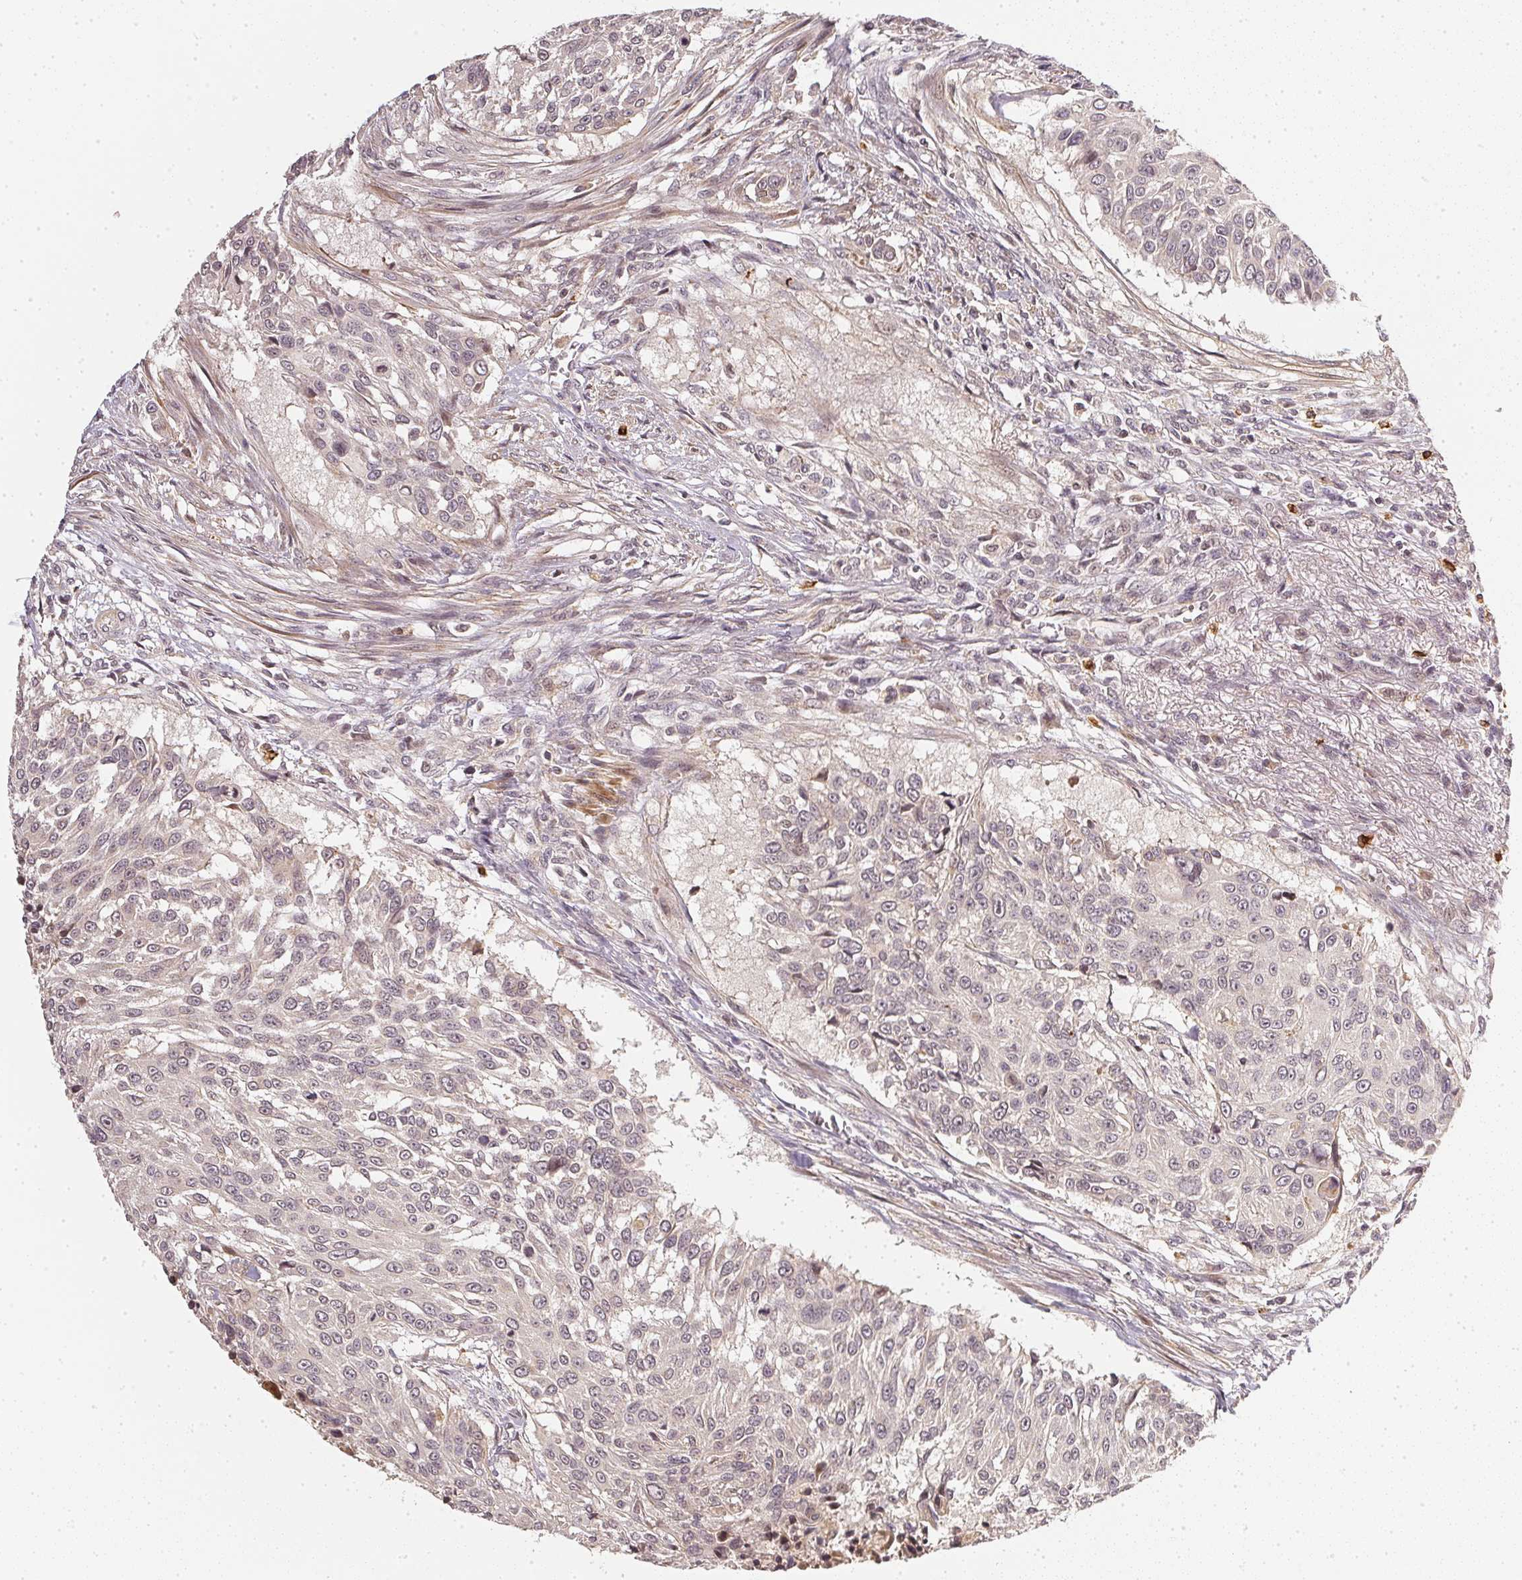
{"staining": {"intensity": "negative", "quantity": "none", "location": "none"}, "tissue": "urothelial cancer", "cell_type": "Tumor cells", "image_type": "cancer", "snomed": [{"axis": "morphology", "description": "Urothelial carcinoma, NOS"}, {"axis": "topography", "description": "Urinary bladder"}], "caption": "Immunohistochemistry (IHC) of human transitional cell carcinoma exhibits no expression in tumor cells.", "gene": "SERPINE1", "patient": {"sex": "male", "age": 55}}